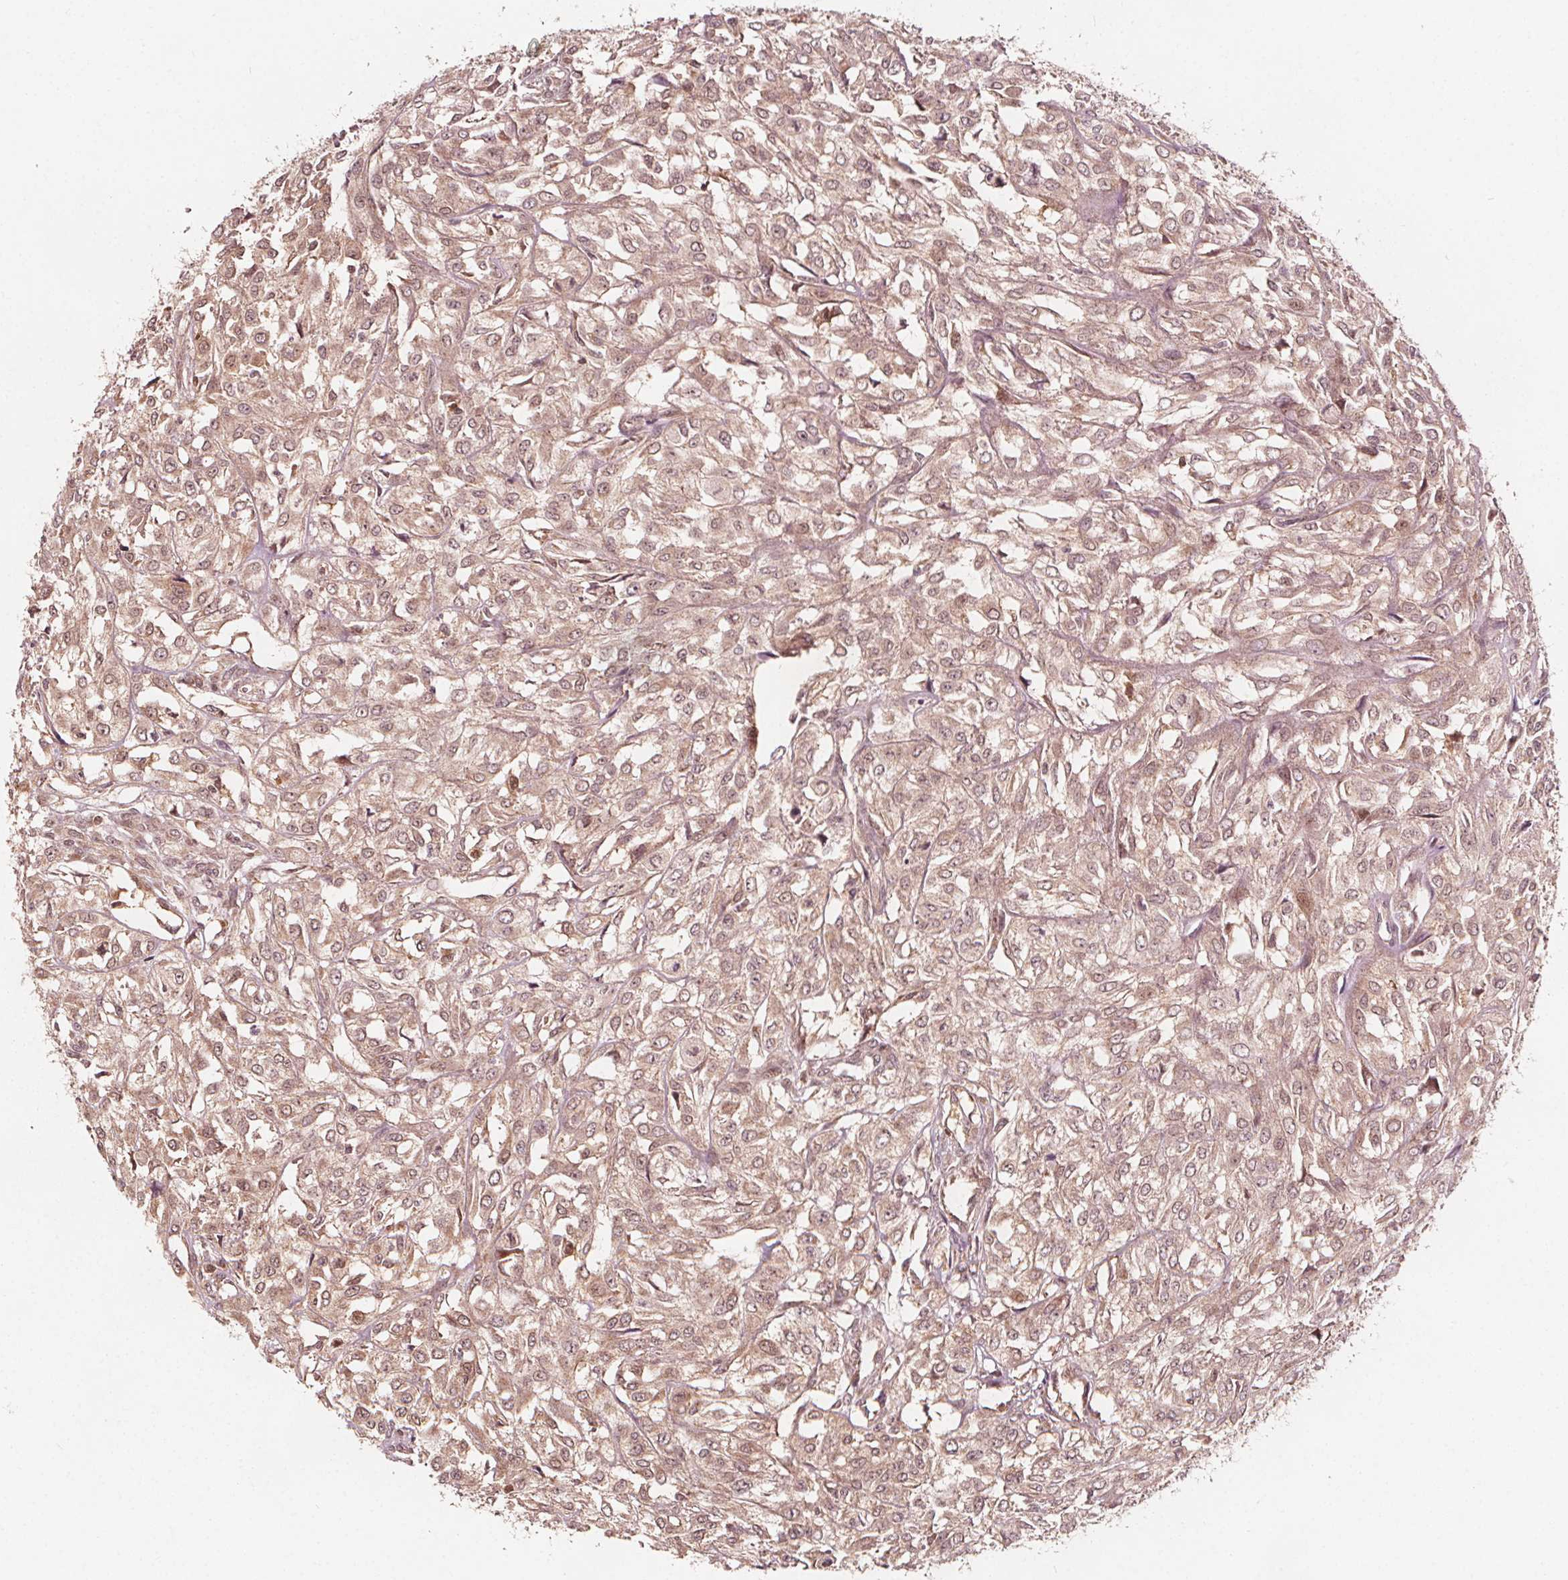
{"staining": {"intensity": "weak", "quantity": ">75%", "location": "cytoplasmic/membranous"}, "tissue": "urothelial cancer", "cell_type": "Tumor cells", "image_type": "cancer", "snomed": [{"axis": "morphology", "description": "Urothelial carcinoma, High grade"}, {"axis": "topography", "description": "Urinary bladder"}], "caption": "The immunohistochemical stain highlights weak cytoplasmic/membranous expression in tumor cells of urothelial carcinoma (high-grade) tissue. The protein is shown in brown color, while the nuclei are stained blue.", "gene": "AIP", "patient": {"sex": "male", "age": 67}}